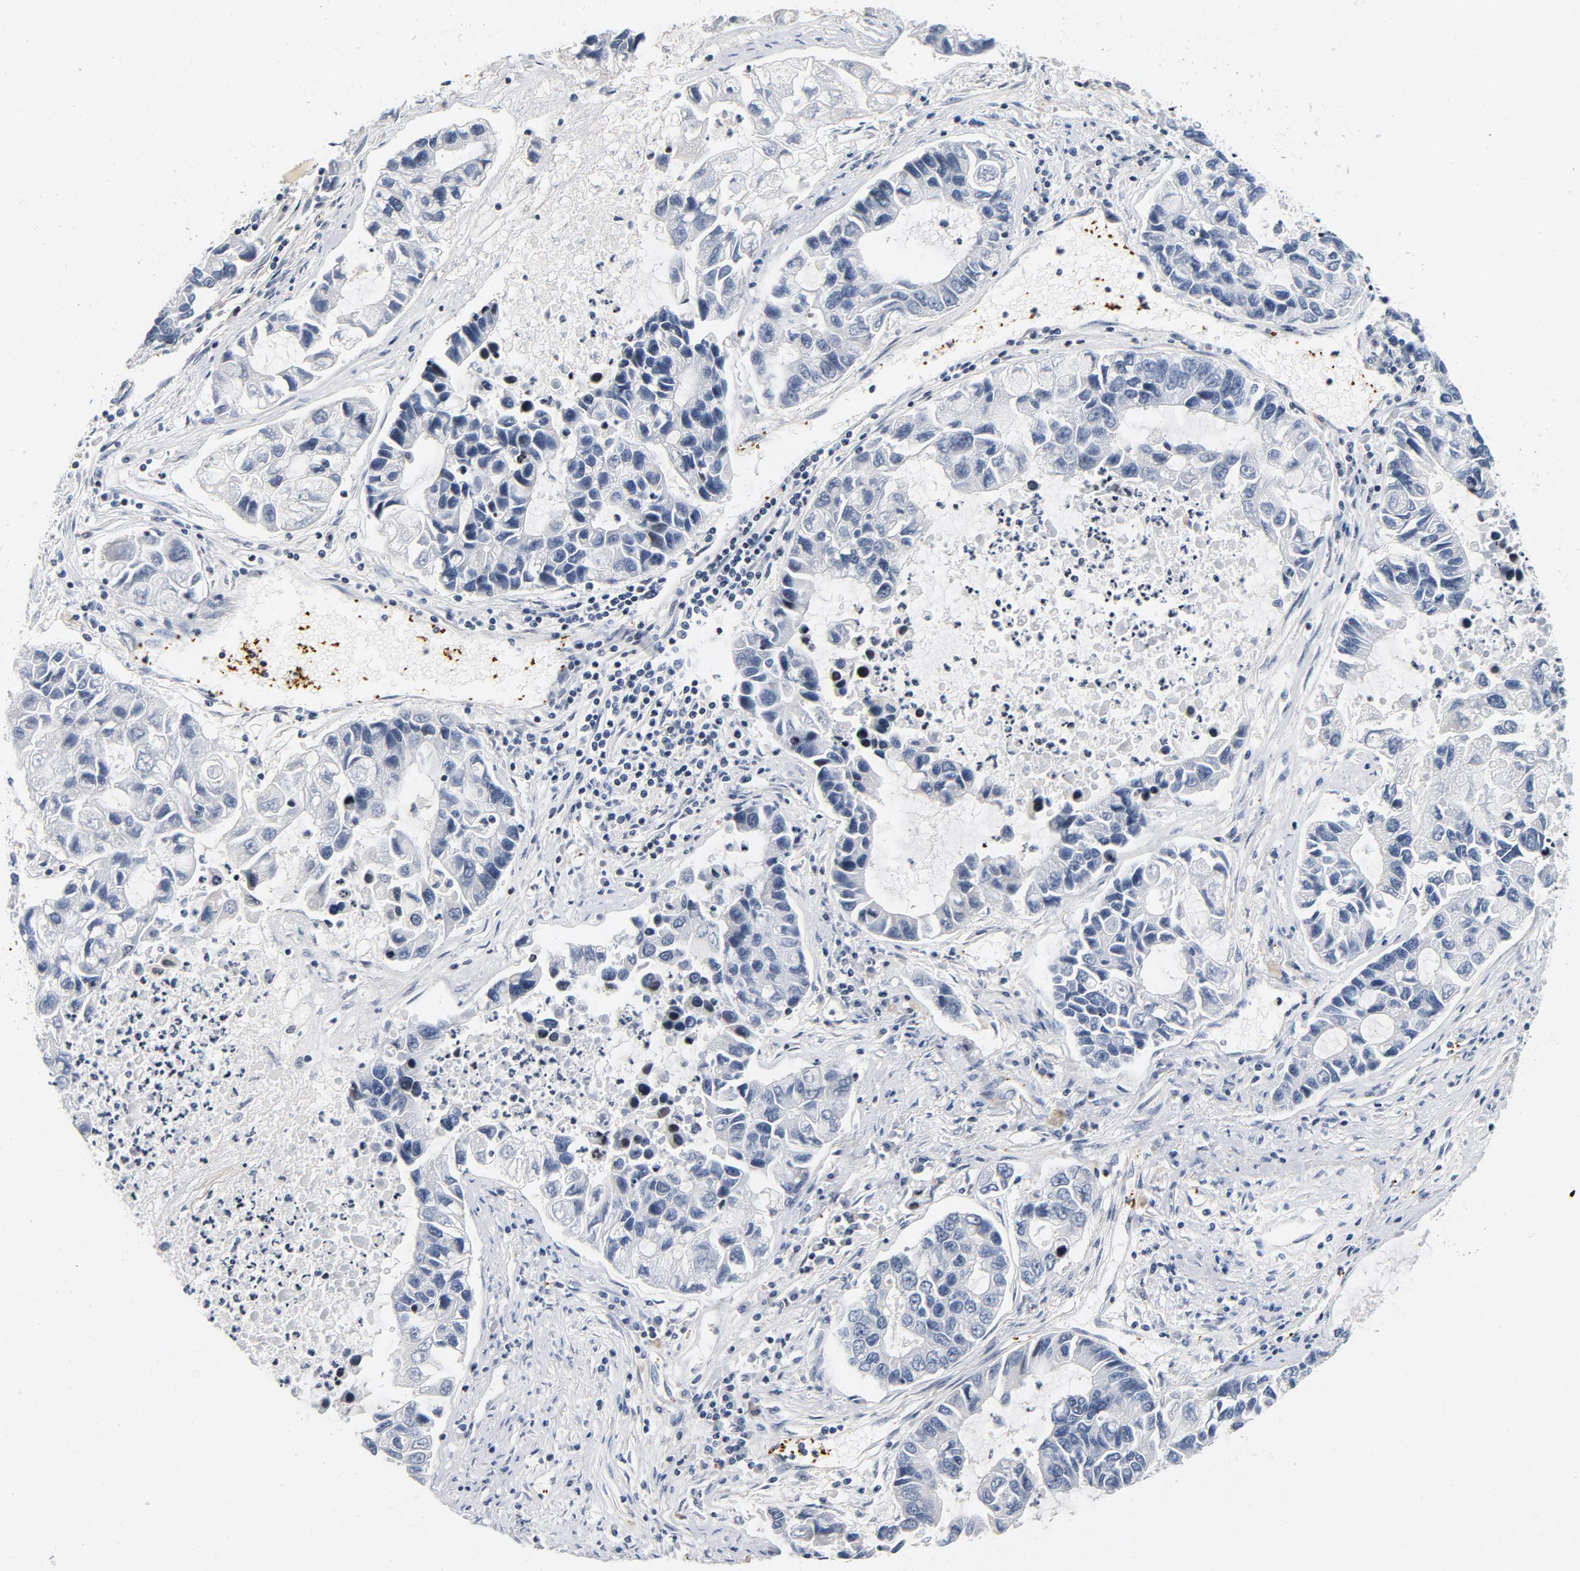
{"staining": {"intensity": "negative", "quantity": "none", "location": "none"}, "tissue": "lung cancer", "cell_type": "Tumor cells", "image_type": "cancer", "snomed": [{"axis": "morphology", "description": "Adenocarcinoma, NOS"}, {"axis": "topography", "description": "Lung"}], "caption": "DAB immunohistochemical staining of human lung cancer displays no significant expression in tumor cells. Brightfield microscopy of IHC stained with DAB (brown) and hematoxylin (blue), captured at high magnification.", "gene": "PIM1", "patient": {"sex": "female", "age": 51}}